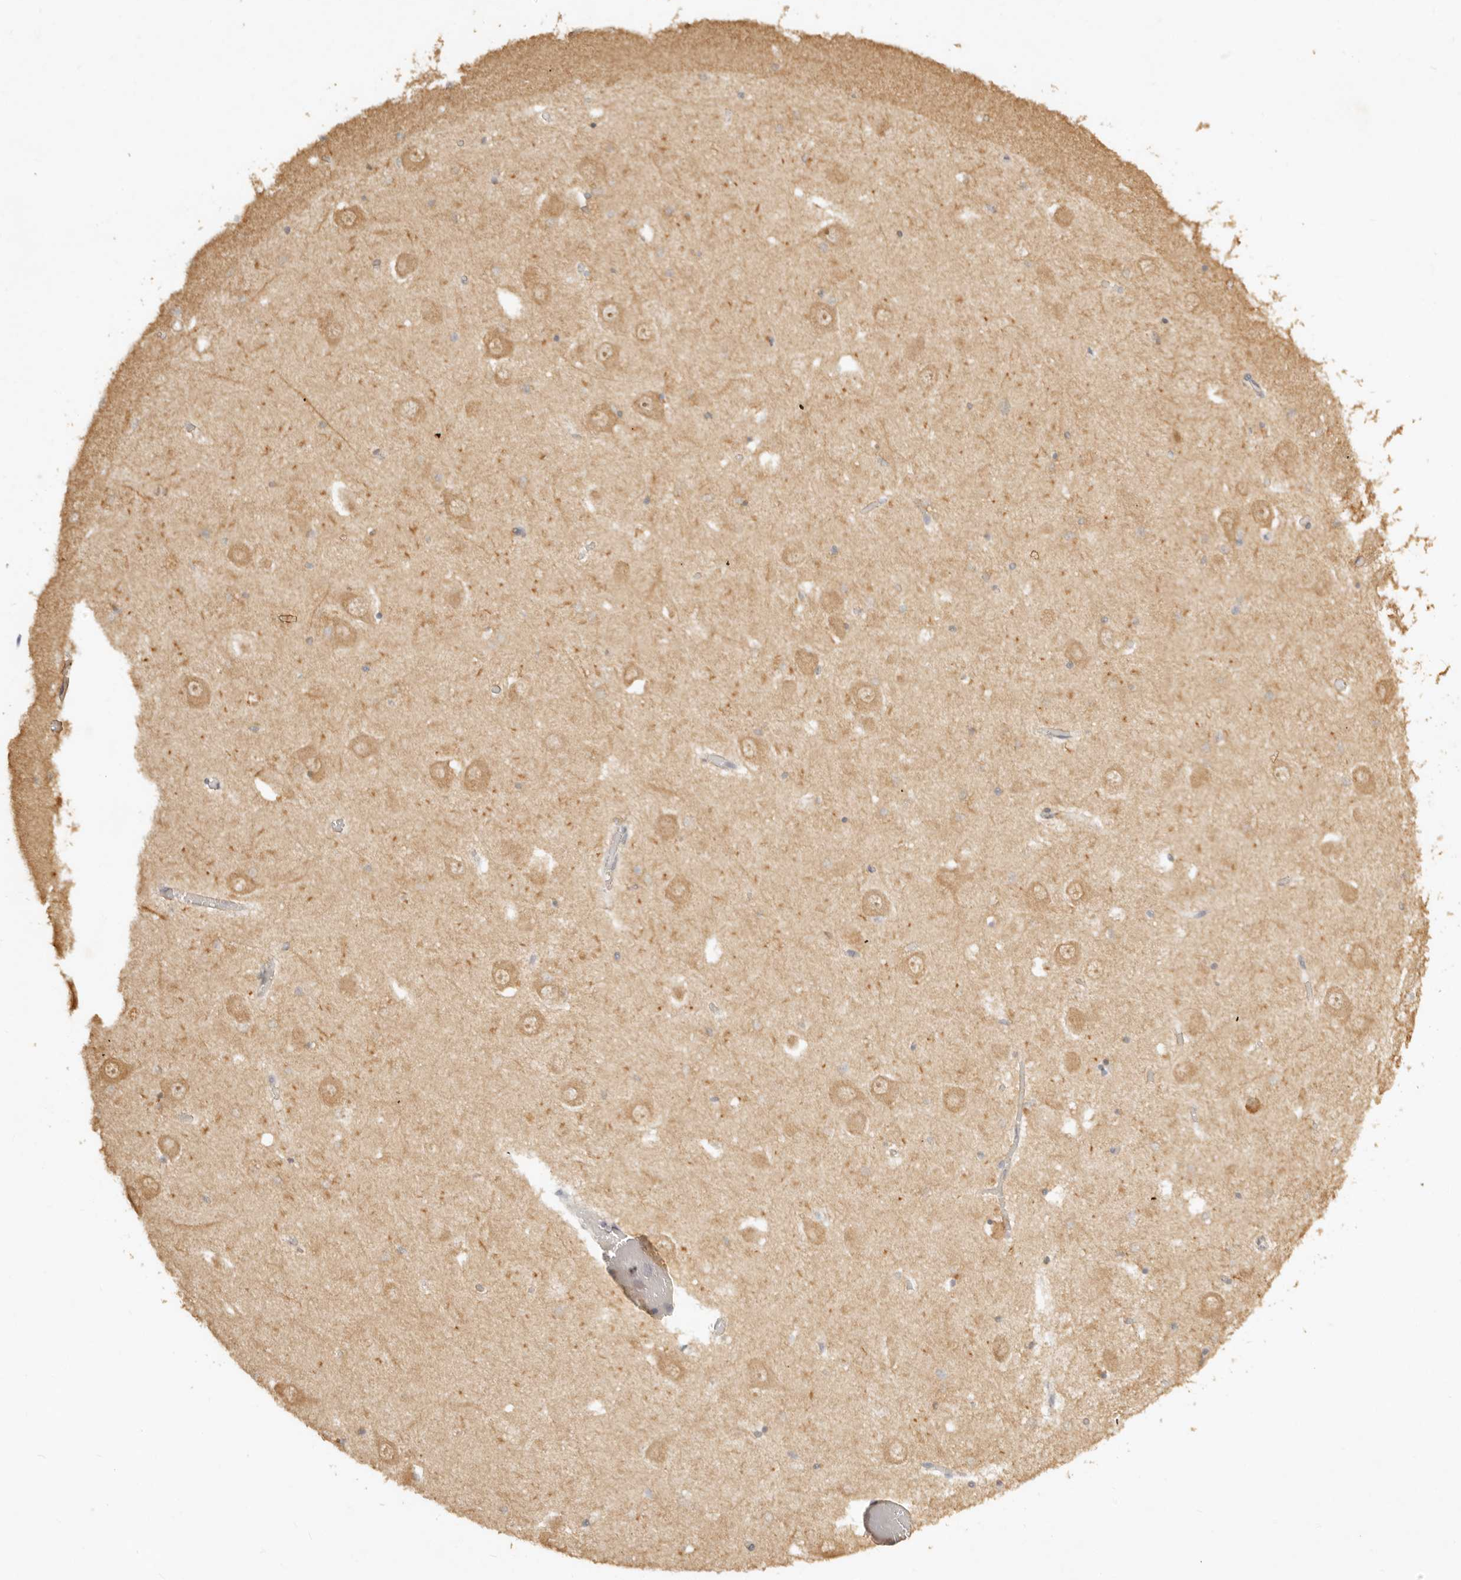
{"staining": {"intensity": "weak", "quantity": "25%-75%", "location": "cytoplasmic/membranous"}, "tissue": "hippocampus", "cell_type": "Glial cells", "image_type": "normal", "snomed": [{"axis": "morphology", "description": "Normal tissue, NOS"}, {"axis": "topography", "description": "Hippocampus"}], "caption": "DAB immunohistochemical staining of unremarkable hippocampus exhibits weak cytoplasmic/membranous protein positivity in about 25%-75% of glial cells.", "gene": "KIF2B", "patient": {"sex": "male", "age": 70}}